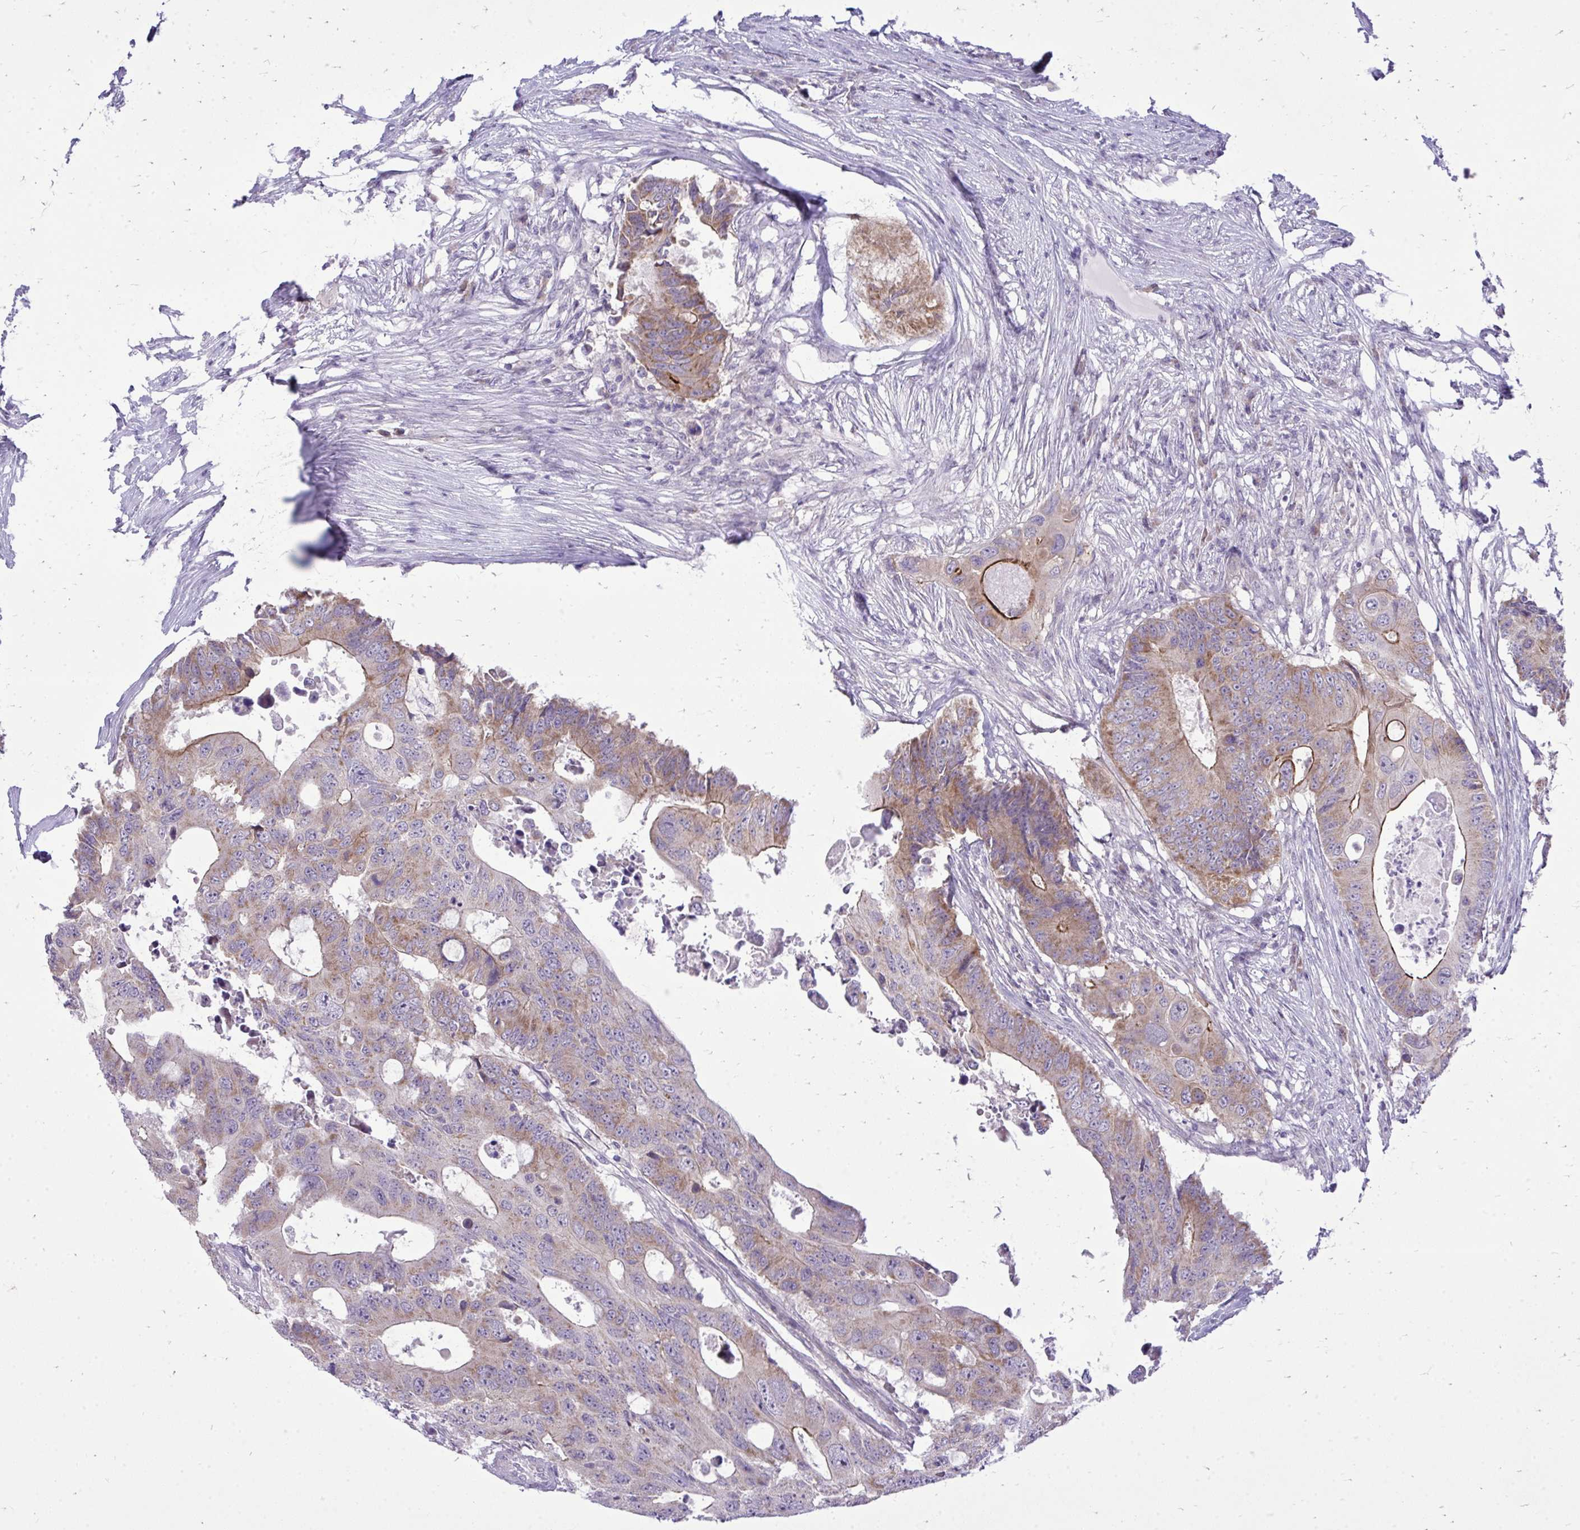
{"staining": {"intensity": "moderate", "quantity": ">75%", "location": "cytoplasmic/membranous"}, "tissue": "colorectal cancer", "cell_type": "Tumor cells", "image_type": "cancer", "snomed": [{"axis": "morphology", "description": "Adenocarcinoma, NOS"}, {"axis": "topography", "description": "Colon"}], "caption": "Adenocarcinoma (colorectal) was stained to show a protein in brown. There is medium levels of moderate cytoplasmic/membranous staining in approximately >75% of tumor cells. The protein of interest is shown in brown color, while the nuclei are stained blue.", "gene": "SPTBN2", "patient": {"sex": "male", "age": 71}}